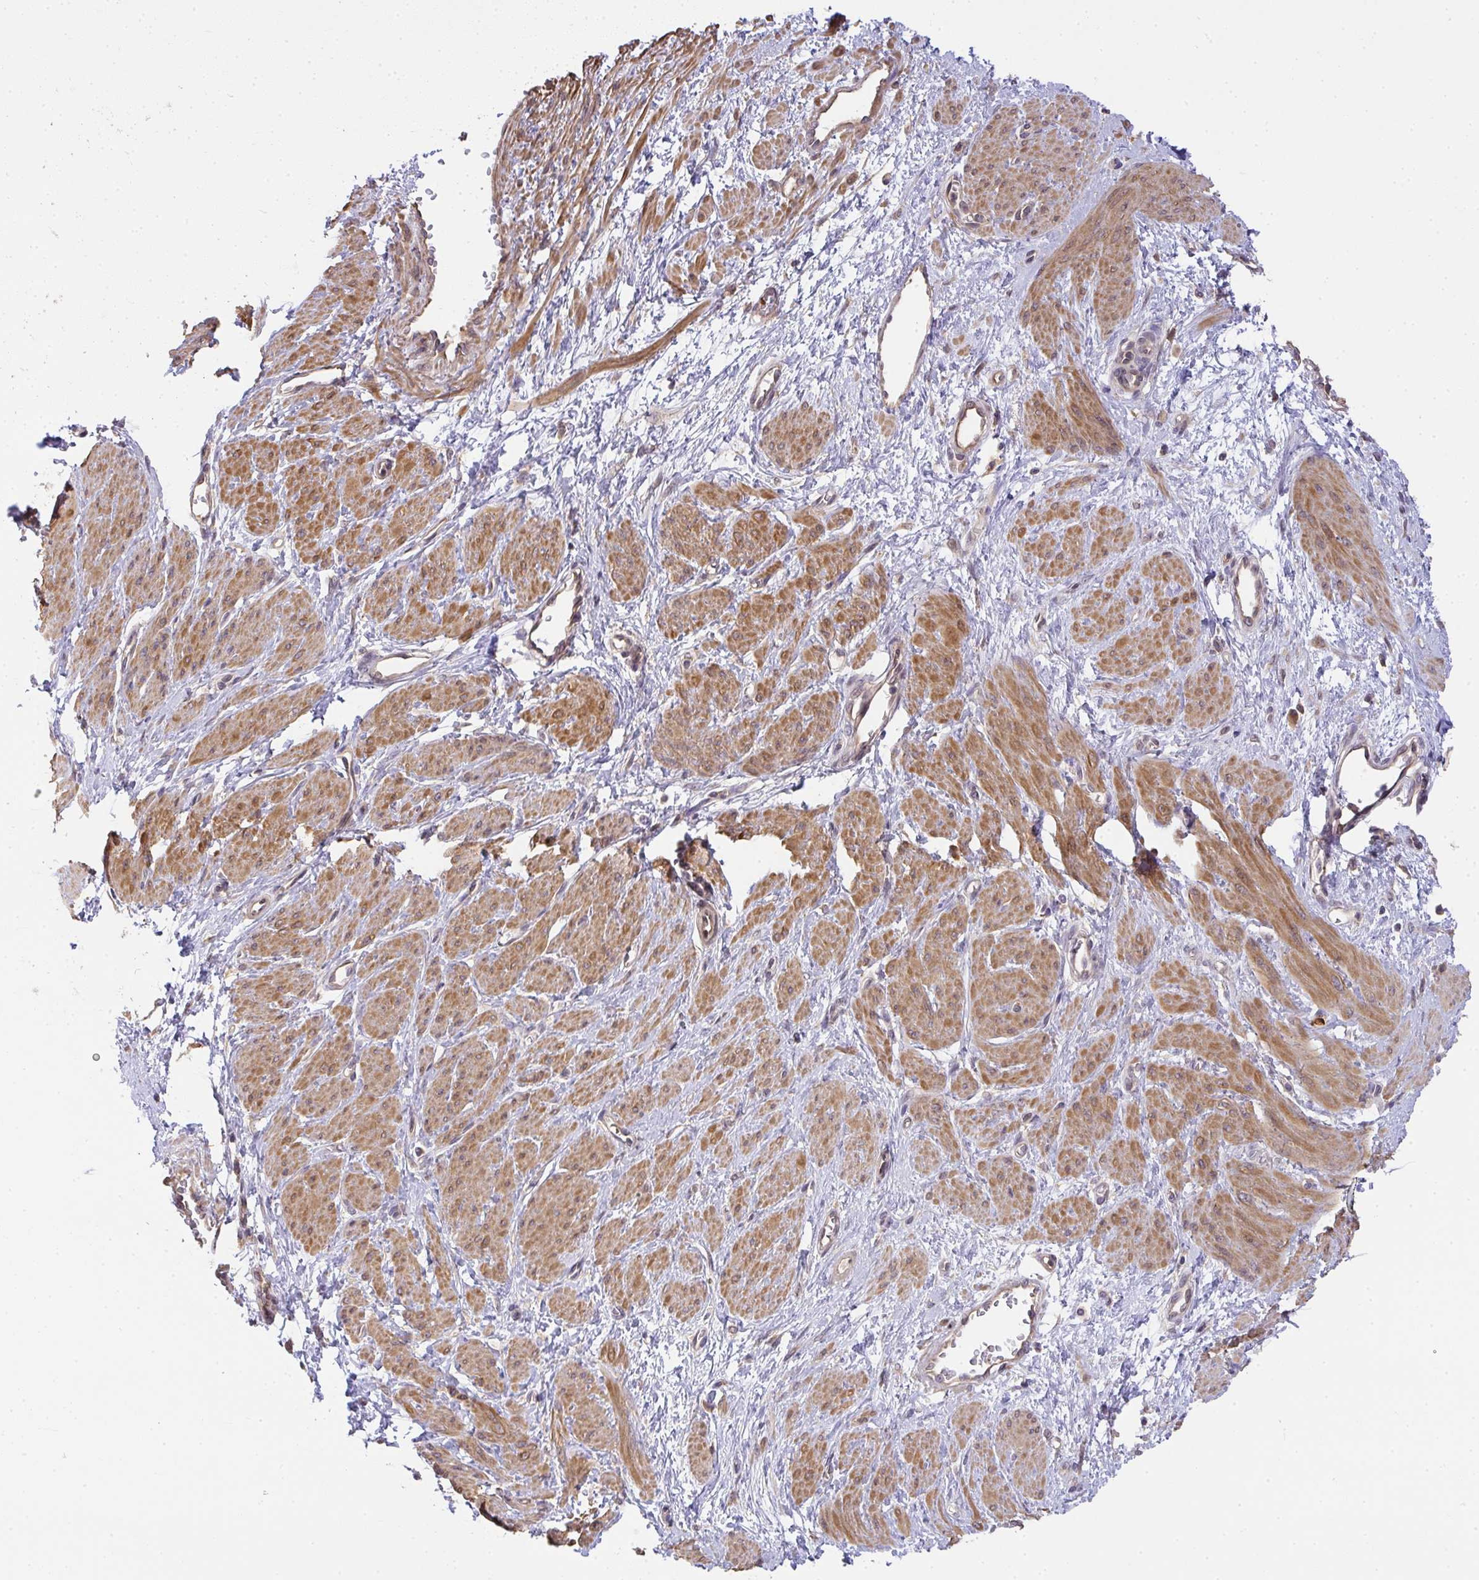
{"staining": {"intensity": "moderate", "quantity": ">75%", "location": "cytoplasmic/membranous"}, "tissue": "smooth muscle", "cell_type": "Smooth muscle cells", "image_type": "normal", "snomed": [{"axis": "morphology", "description": "Normal tissue, NOS"}, {"axis": "topography", "description": "Smooth muscle"}, {"axis": "topography", "description": "Uterus"}], "caption": "An immunohistochemistry micrograph of unremarkable tissue is shown. Protein staining in brown shows moderate cytoplasmic/membranous positivity in smooth muscle within smooth muscle cells. Using DAB (3,3'-diaminobenzidine) (brown) and hematoxylin (blue) stains, captured at high magnification using brightfield microscopy.", "gene": "EEF1AKMT1", "patient": {"sex": "female", "age": 39}}